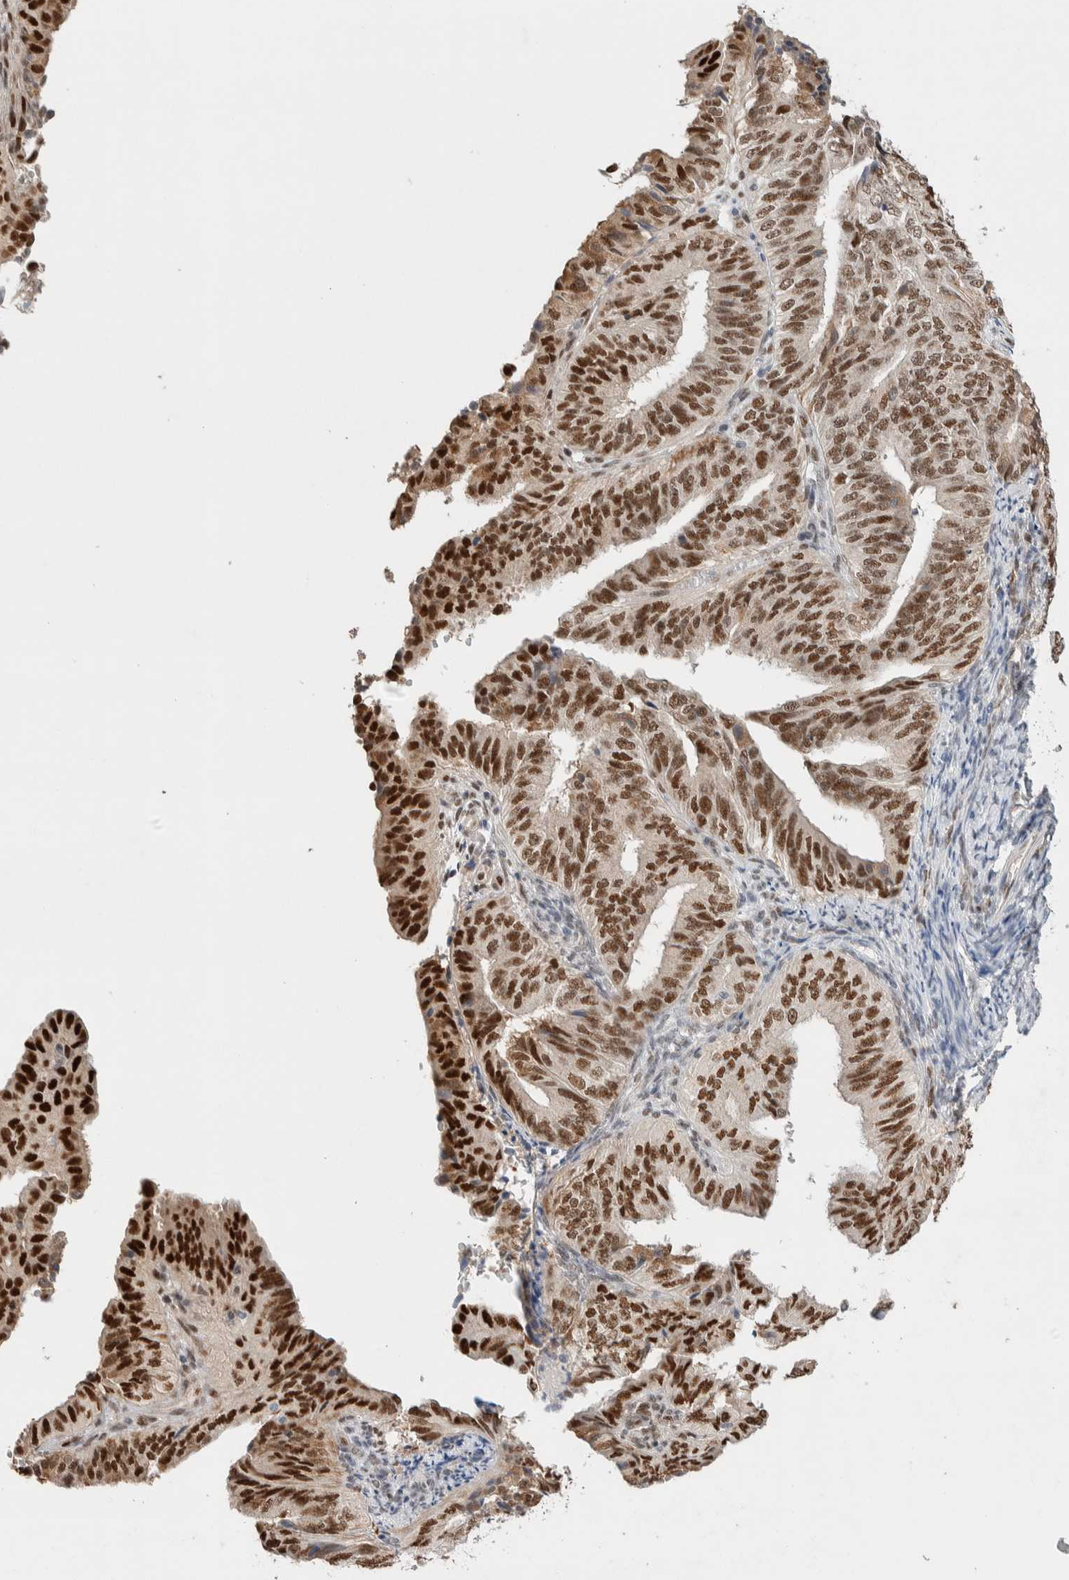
{"staining": {"intensity": "strong", "quantity": ">75%", "location": "nuclear"}, "tissue": "endometrial cancer", "cell_type": "Tumor cells", "image_type": "cancer", "snomed": [{"axis": "morphology", "description": "Adenocarcinoma, NOS"}, {"axis": "topography", "description": "Endometrium"}], "caption": "About >75% of tumor cells in adenocarcinoma (endometrial) exhibit strong nuclear protein expression as visualized by brown immunohistochemical staining.", "gene": "PRMT1", "patient": {"sex": "female", "age": 58}}